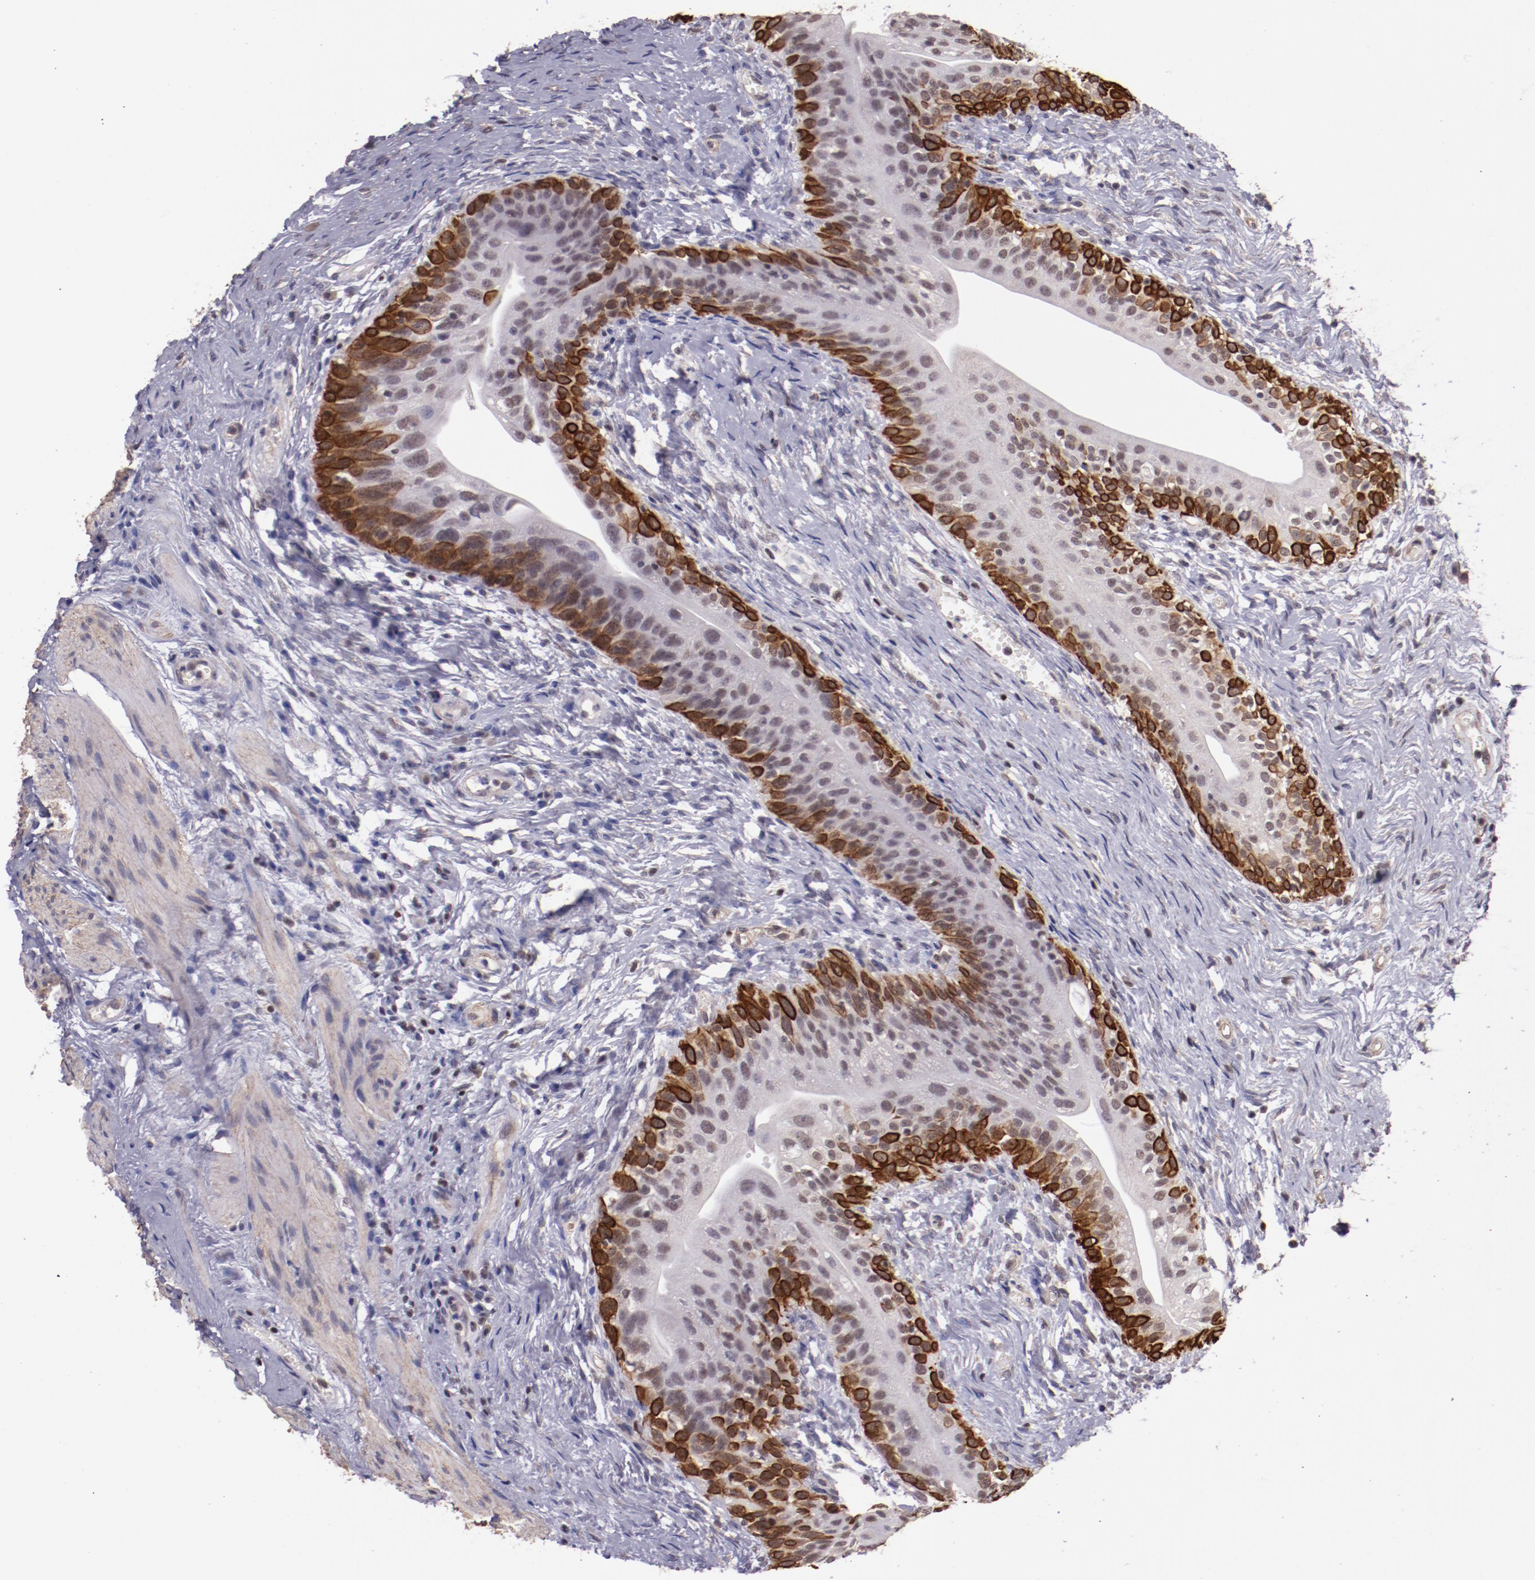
{"staining": {"intensity": "strong", "quantity": "<25%", "location": "cytoplasmic/membranous"}, "tissue": "urinary bladder", "cell_type": "Urothelial cells", "image_type": "normal", "snomed": [{"axis": "morphology", "description": "Normal tissue, NOS"}, {"axis": "topography", "description": "Urinary bladder"}], "caption": "Protein staining displays strong cytoplasmic/membranous positivity in approximately <25% of urothelial cells in benign urinary bladder.", "gene": "ELF1", "patient": {"sex": "female", "age": 55}}